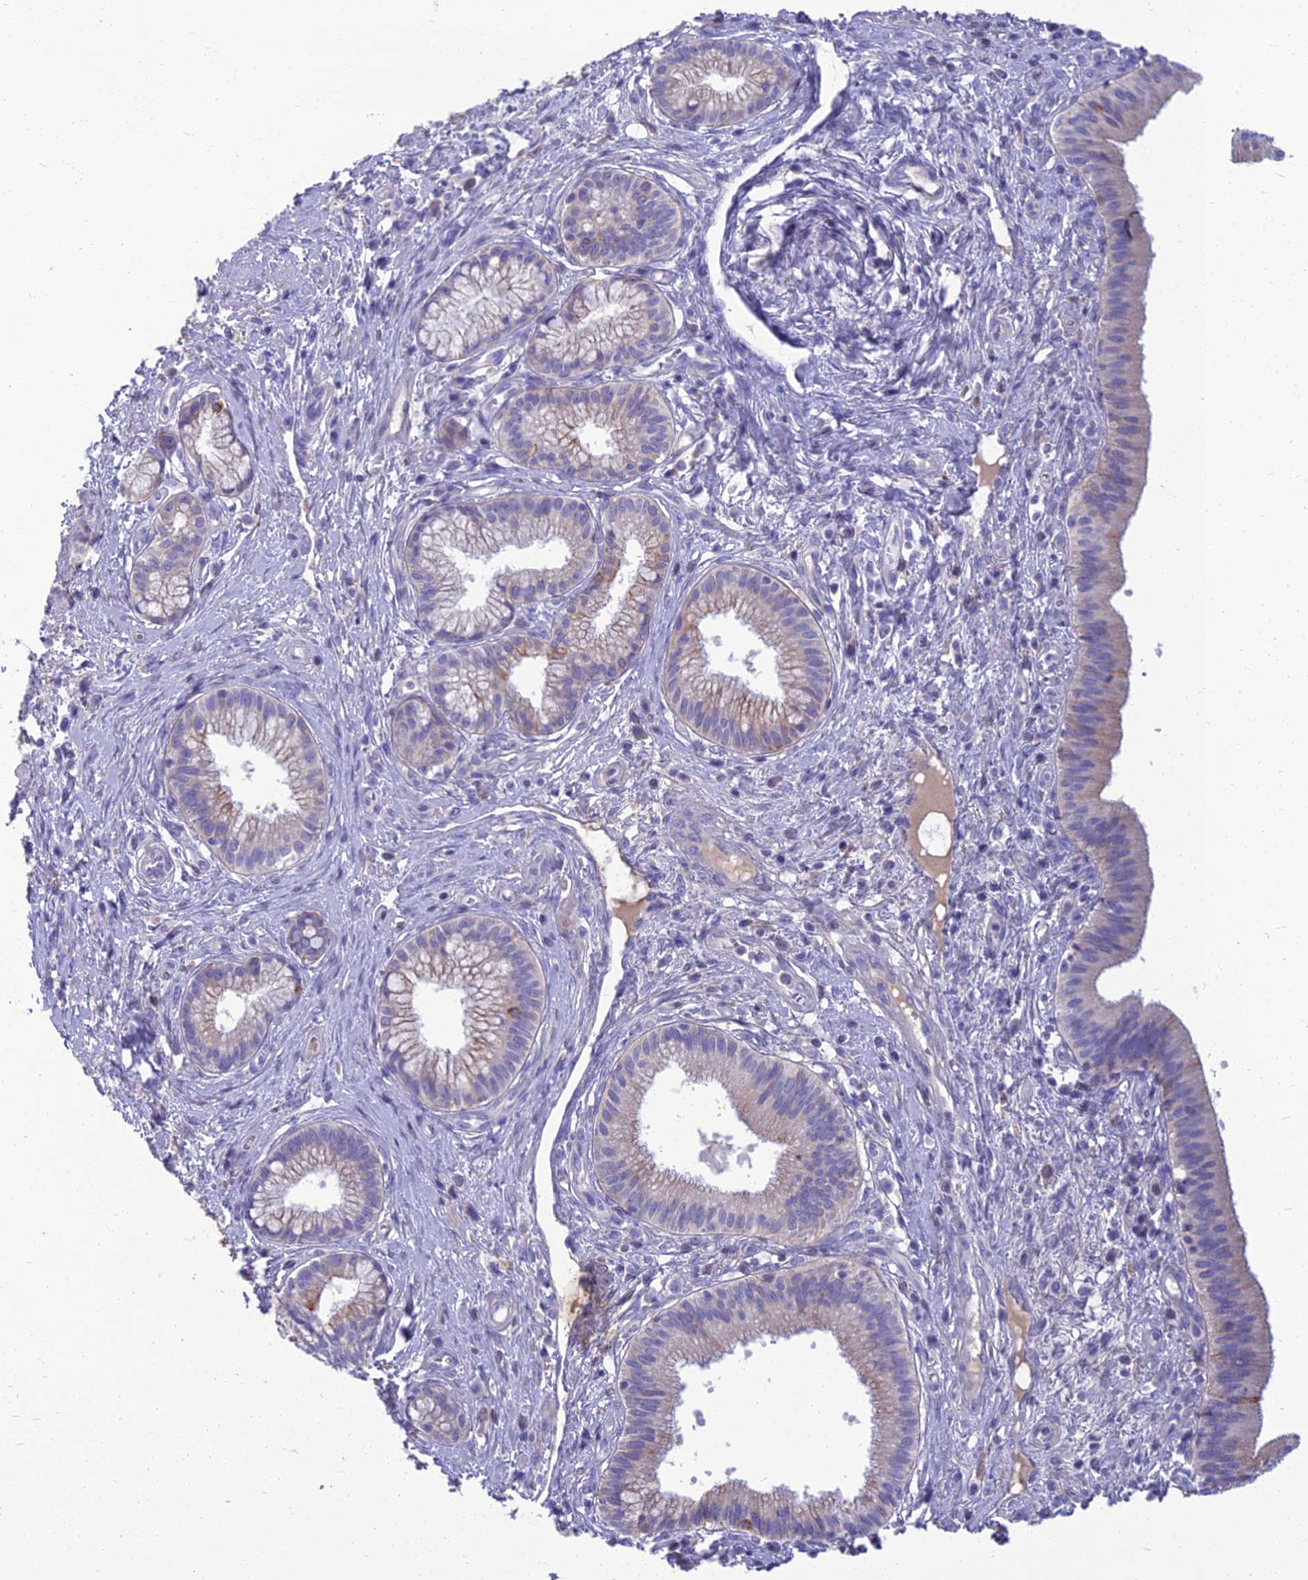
{"staining": {"intensity": "negative", "quantity": "none", "location": "none"}, "tissue": "pancreatic cancer", "cell_type": "Tumor cells", "image_type": "cancer", "snomed": [{"axis": "morphology", "description": "Adenocarcinoma, NOS"}, {"axis": "topography", "description": "Pancreas"}], "caption": "IHC photomicrograph of pancreatic adenocarcinoma stained for a protein (brown), which exhibits no positivity in tumor cells. Brightfield microscopy of IHC stained with DAB (3,3'-diaminobenzidine) (brown) and hematoxylin (blue), captured at high magnification.", "gene": "SPTLC3", "patient": {"sex": "male", "age": 72}}